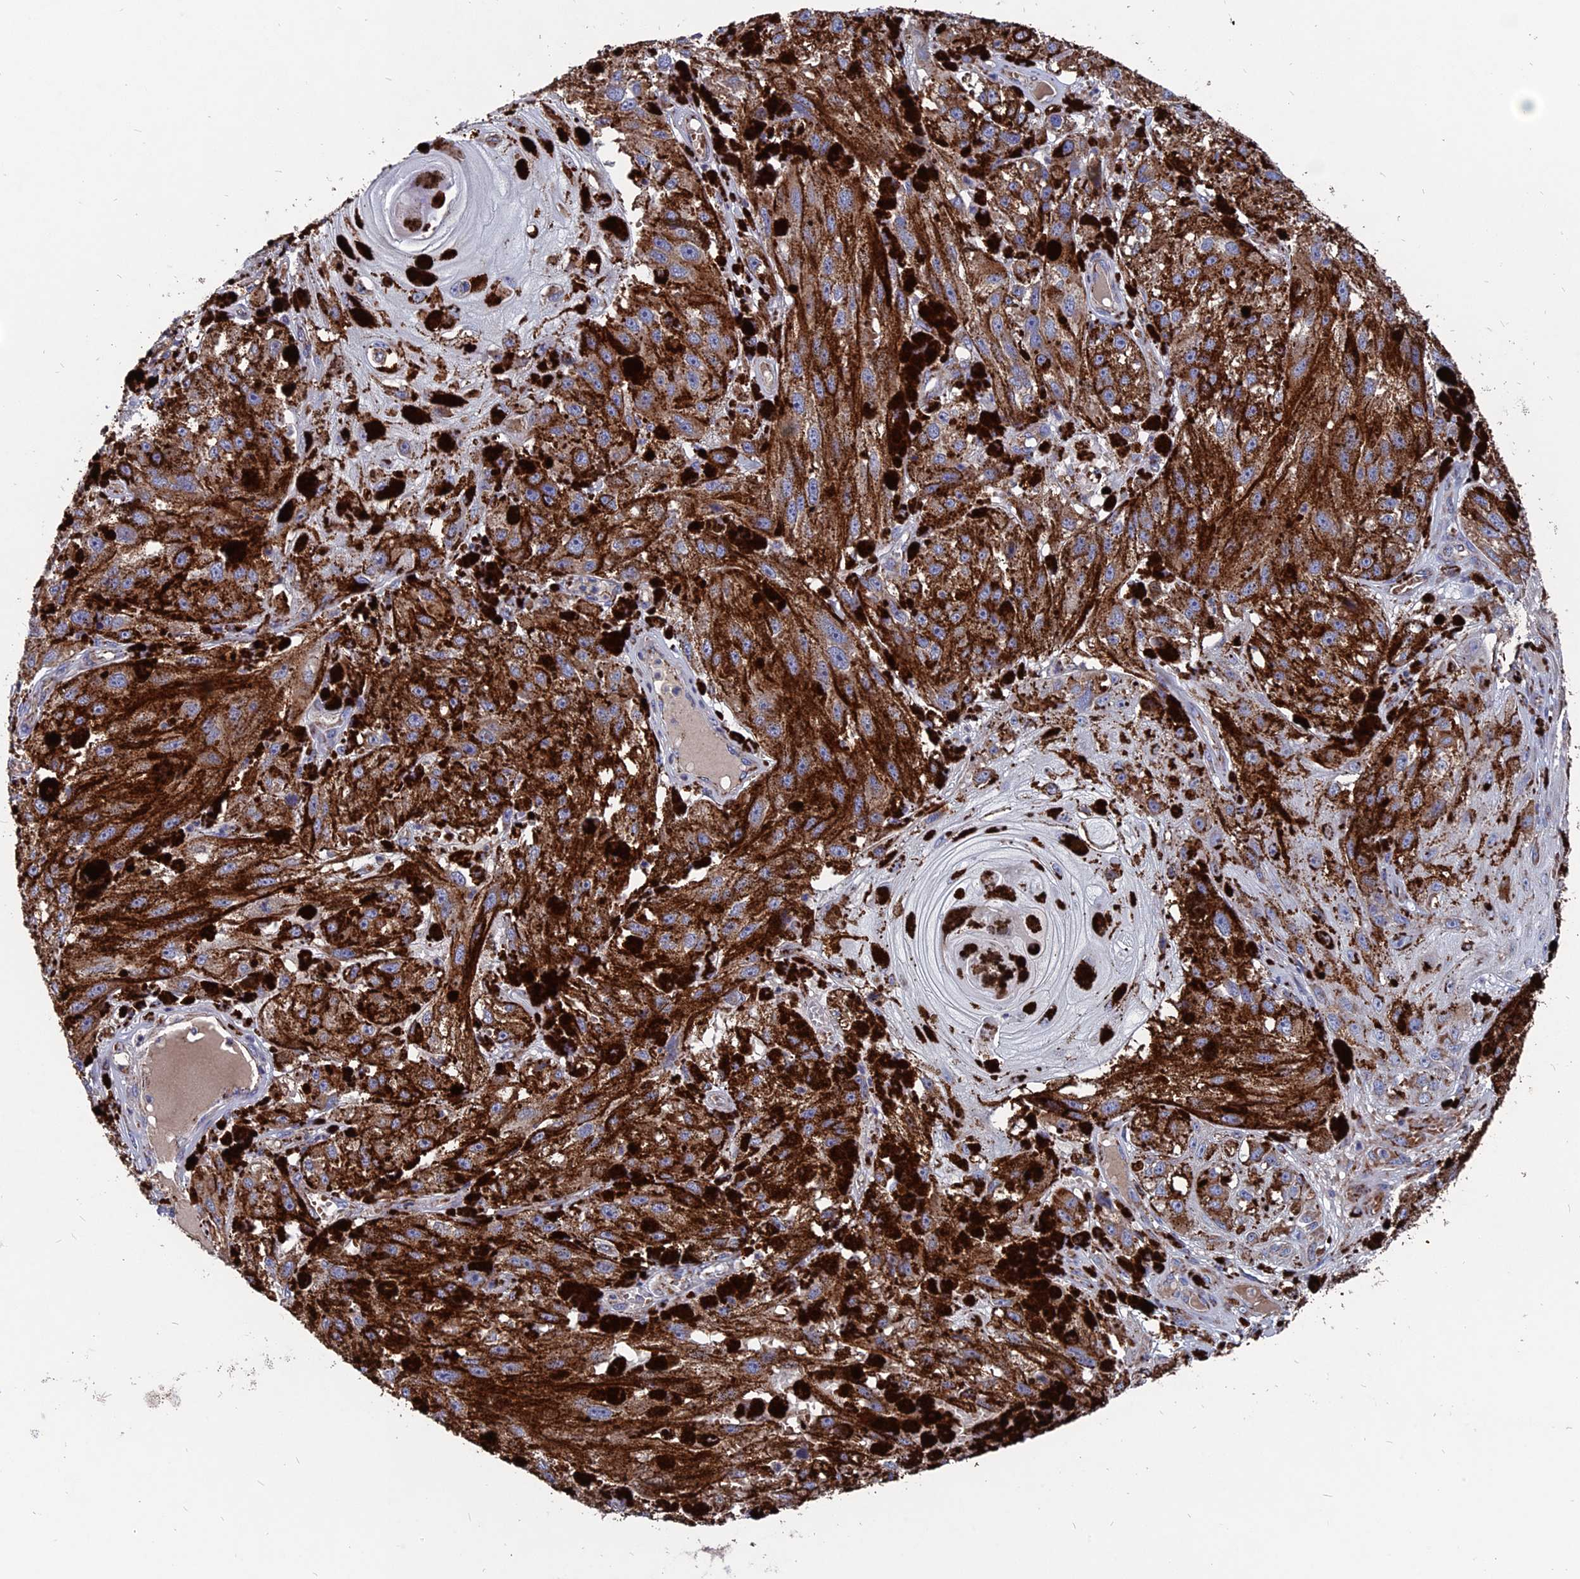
{"staining": {"intensity": "moderate", "quantity": ">75%", "location": "cytoplasmic/membranous"}, "tissue": "melanoma", "cell_type": "Tumor cells", "image_type": "cancer", "snomed": [{"axis": "morphology", "description": "Malignant melanoma, NOS"}, {"axis": "topography", "description": "Skin"}], "caption": "Melanoma stained for a protein reveals moderate cytoplasmic/membranous positivity in tumor cells.", "gene": "TGFA", "patient": {"sex": "male", "age": 88}}